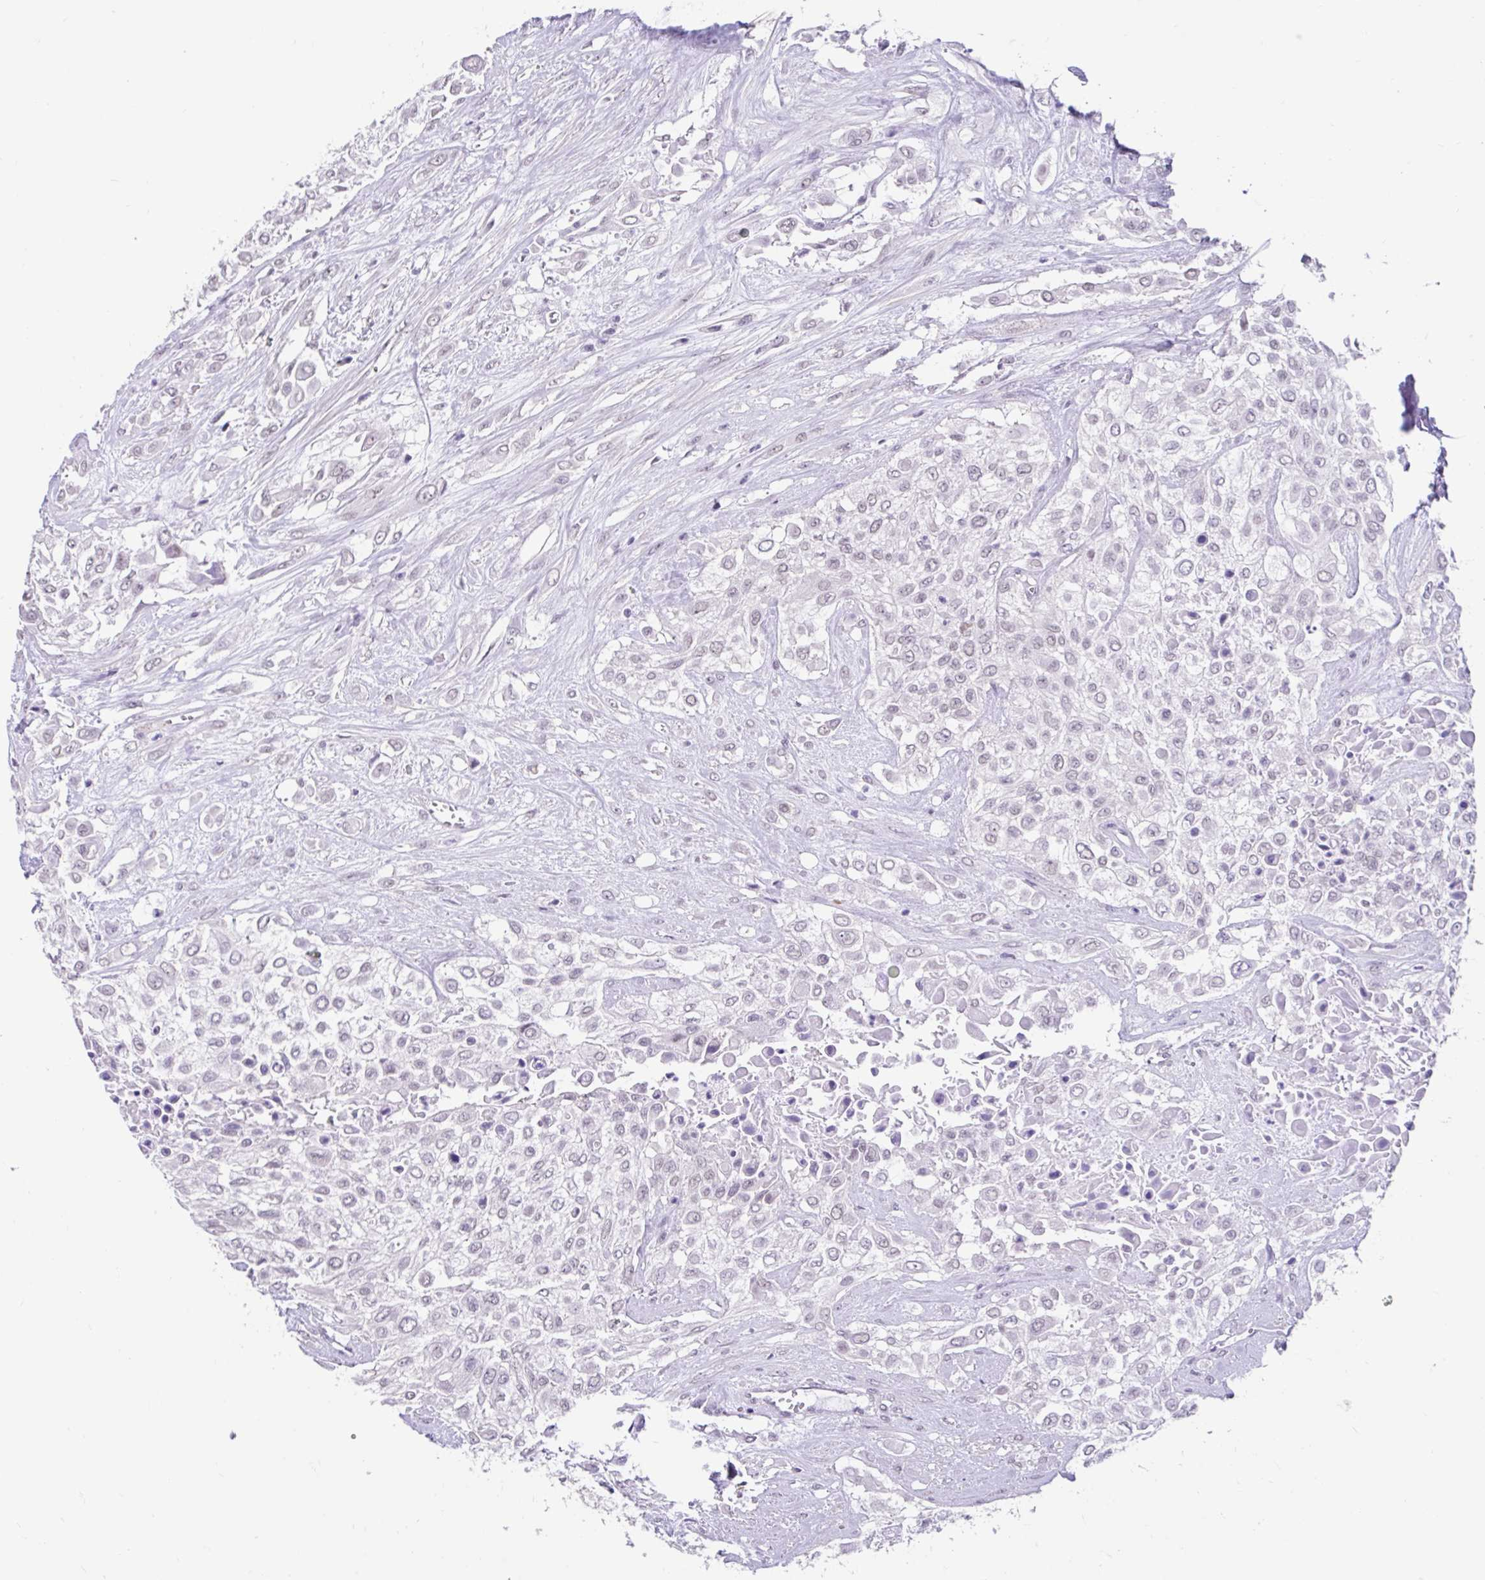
{"staining": {"intensity": "negative", "quantity": "none", "location": "none"}, "tissue": "urothelial cancer", "cell_type": "Tumor cells", "image_type": "cancer", "snomed": [{"axis": "morphology", "description": "Urothelial carcinoma, High grade"}, {"axis": "topography", "description": "Urinary bladder"}], "caption": "This is an immunohistochemistry (IHC) micrograph of human high-grade urothelial carcinoma. There is no expression in tumor cells.", "gene": "DCAF17", "patient": {"sex": "male", "age": 57}}